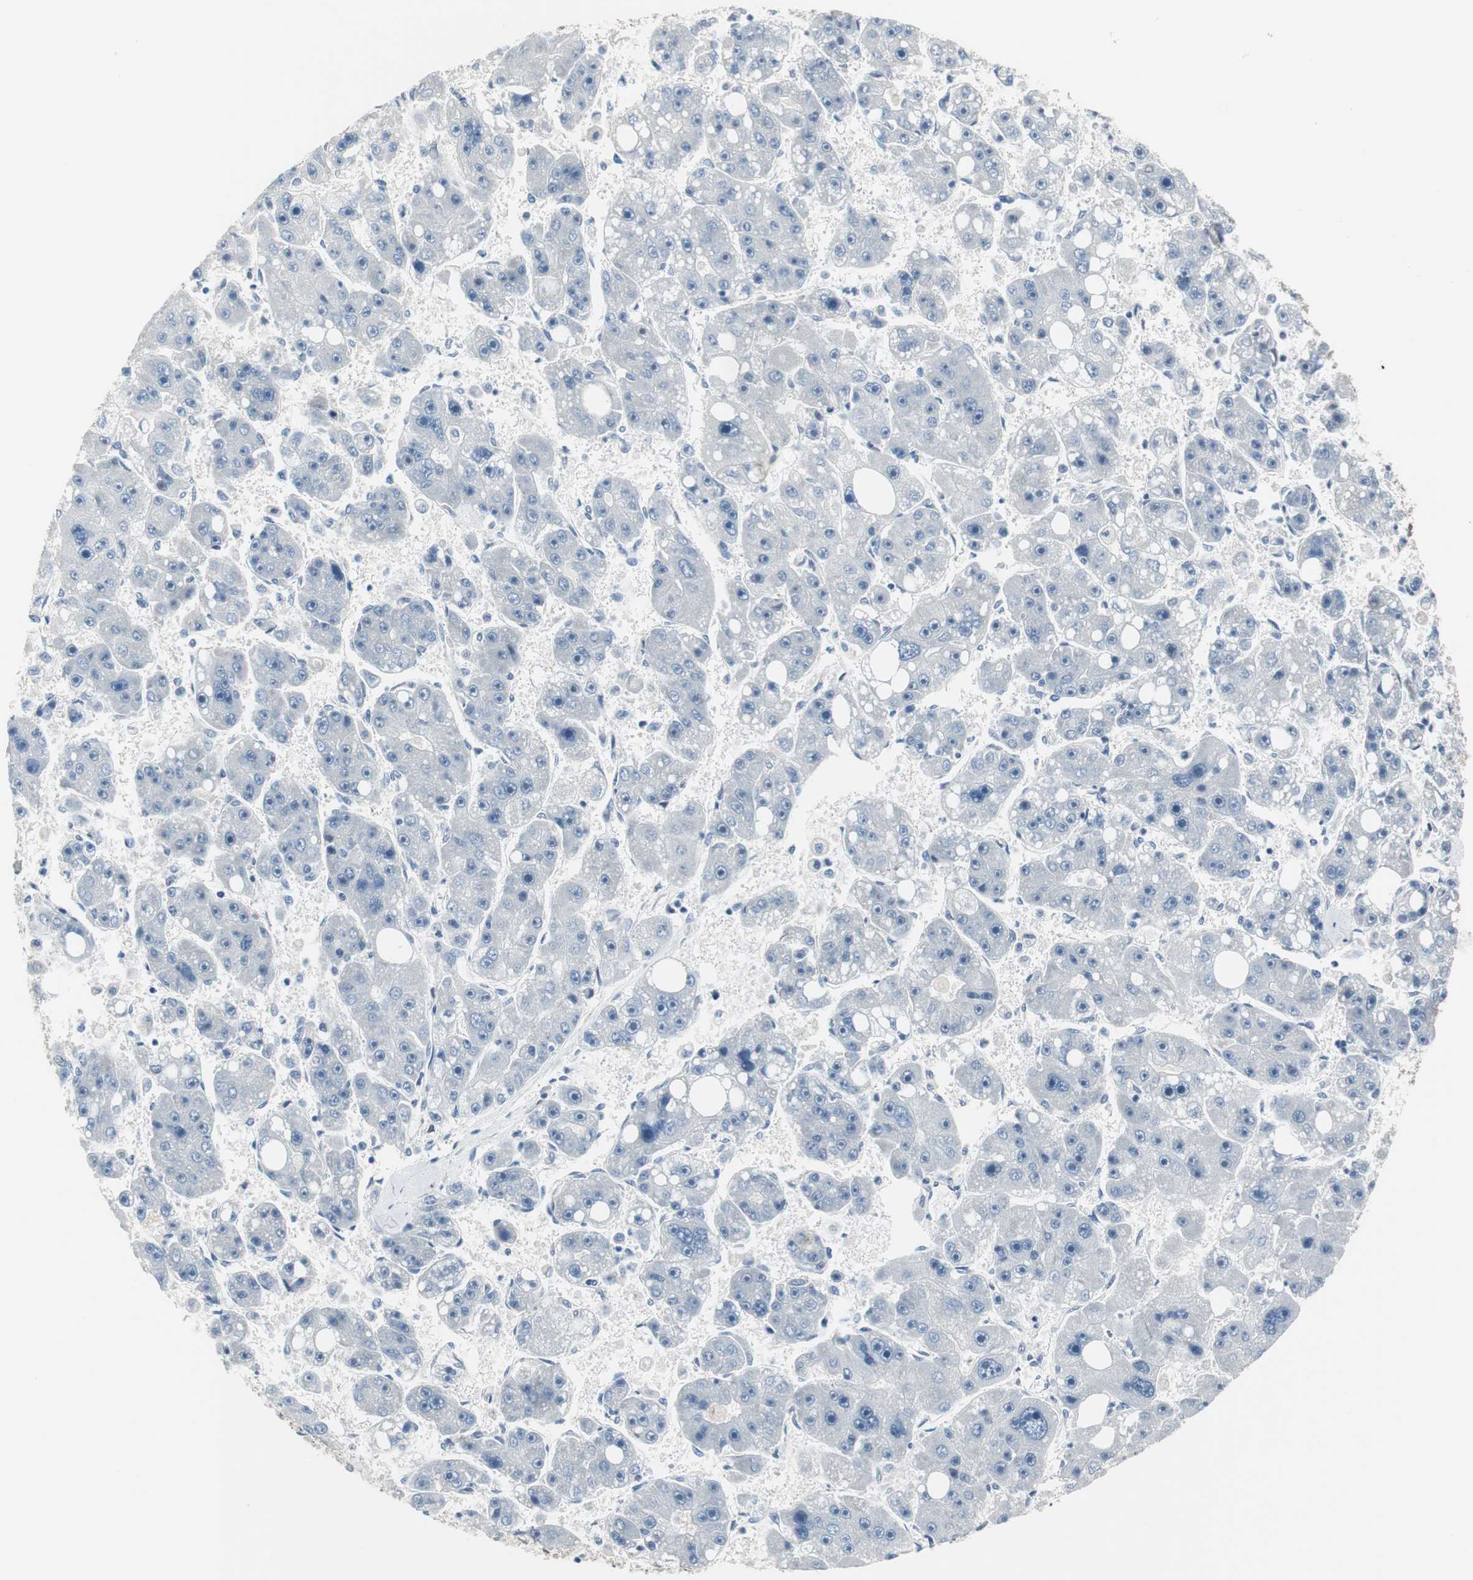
{"staining": {"intensity": "negative", "quantity": "none", "location": "none"}, "tissue": "liver cancer", "cell_type": "Tumor cells", "image_type": "cancer", "snomed": [{"axis": "morphology", "description": "Carcinoma, Hepatocellular, NOS"}, {"axis": "topography", "description": "Liver"}], "caption": "An IHC image of liver hepatocellular carcinoma is shown. There is no staining in tumor cells of liver hepatocellular carcinoma.", "gene": "FHL2", "patient": {"sex": "female", "age": 61}}